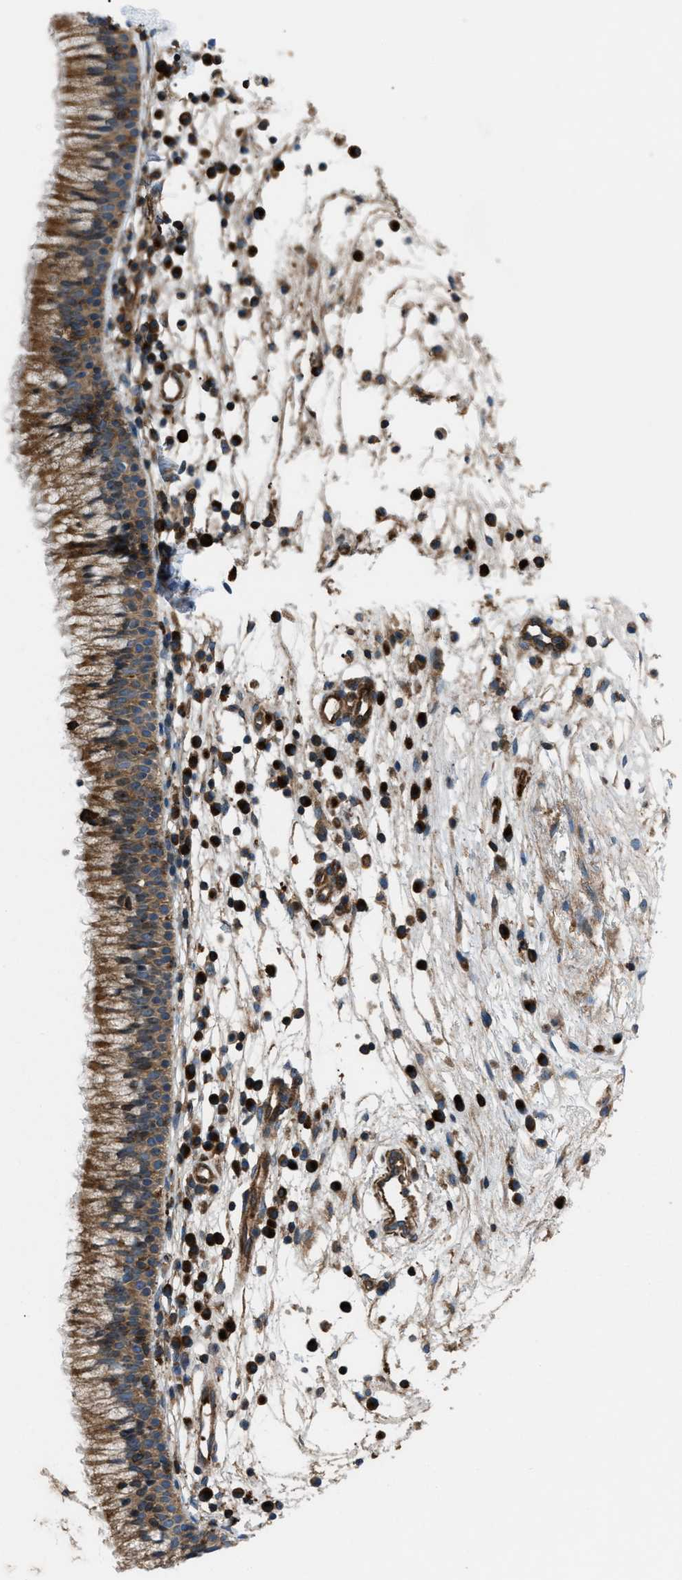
{"staining": {"intensity": "moderate", "quantity": ">75%", "location": "cytoplasmic/membranous"}, "tissue": "nasopharynx", "cell_type": "Respiratory epithelial cells", "image_type": "normal", "snomed": [{"axis": "morphology", "description": "Normal tissue, NOS"}, {"axis": "topography", "description": "Nasopharynx"}], "caption": "About >75% of respiratory epithelial cells in normal human nasopharynx demonstrate moderate cytoplasmic/membranous protein expression as visualized by brown immunohistochemical staining.", "gene": "ATP2A3", "patient": {"sex": "male", "age": 21}}